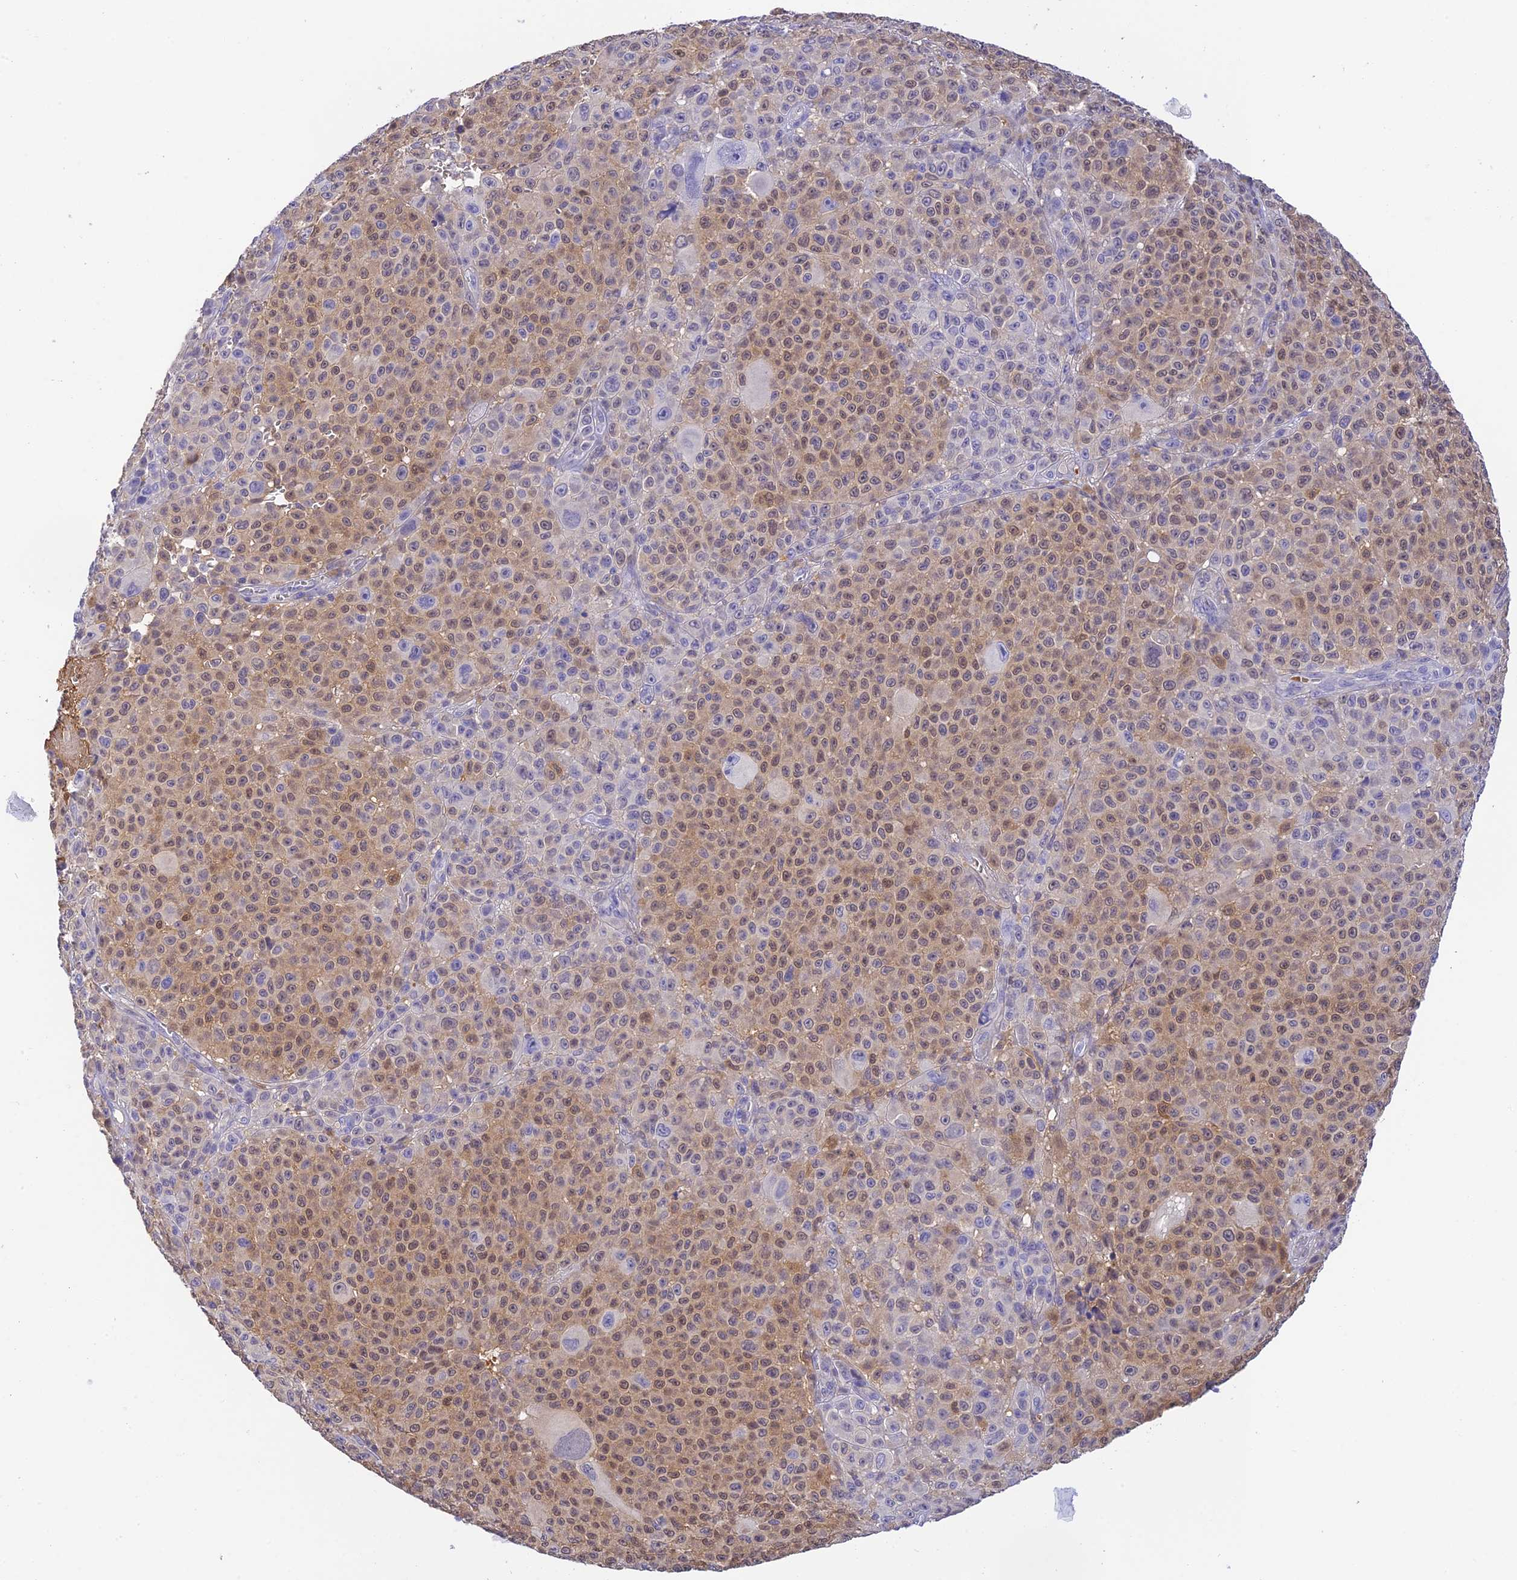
{"staining": {"intensity": "moderate", "quantity": "25%-75%", "location": "cytoplasmic/membranous,nuclear"}, "tissue": "melanoma", "cell_type": "Tumor cells", "image_type": "cancer", "snomed": [{"axis": "morphology", "description": "Malignant melanoma, NOS"}, {"axis": "topography", "description": "Skin"}], "caption": "Melanoma tissue exhibits moderate cytoplasmic/membranous and nuclear expression in about 25%-75% of tumor cells", "gene": "HDHD2", "patient": {"sex": "female", "age": 94}}